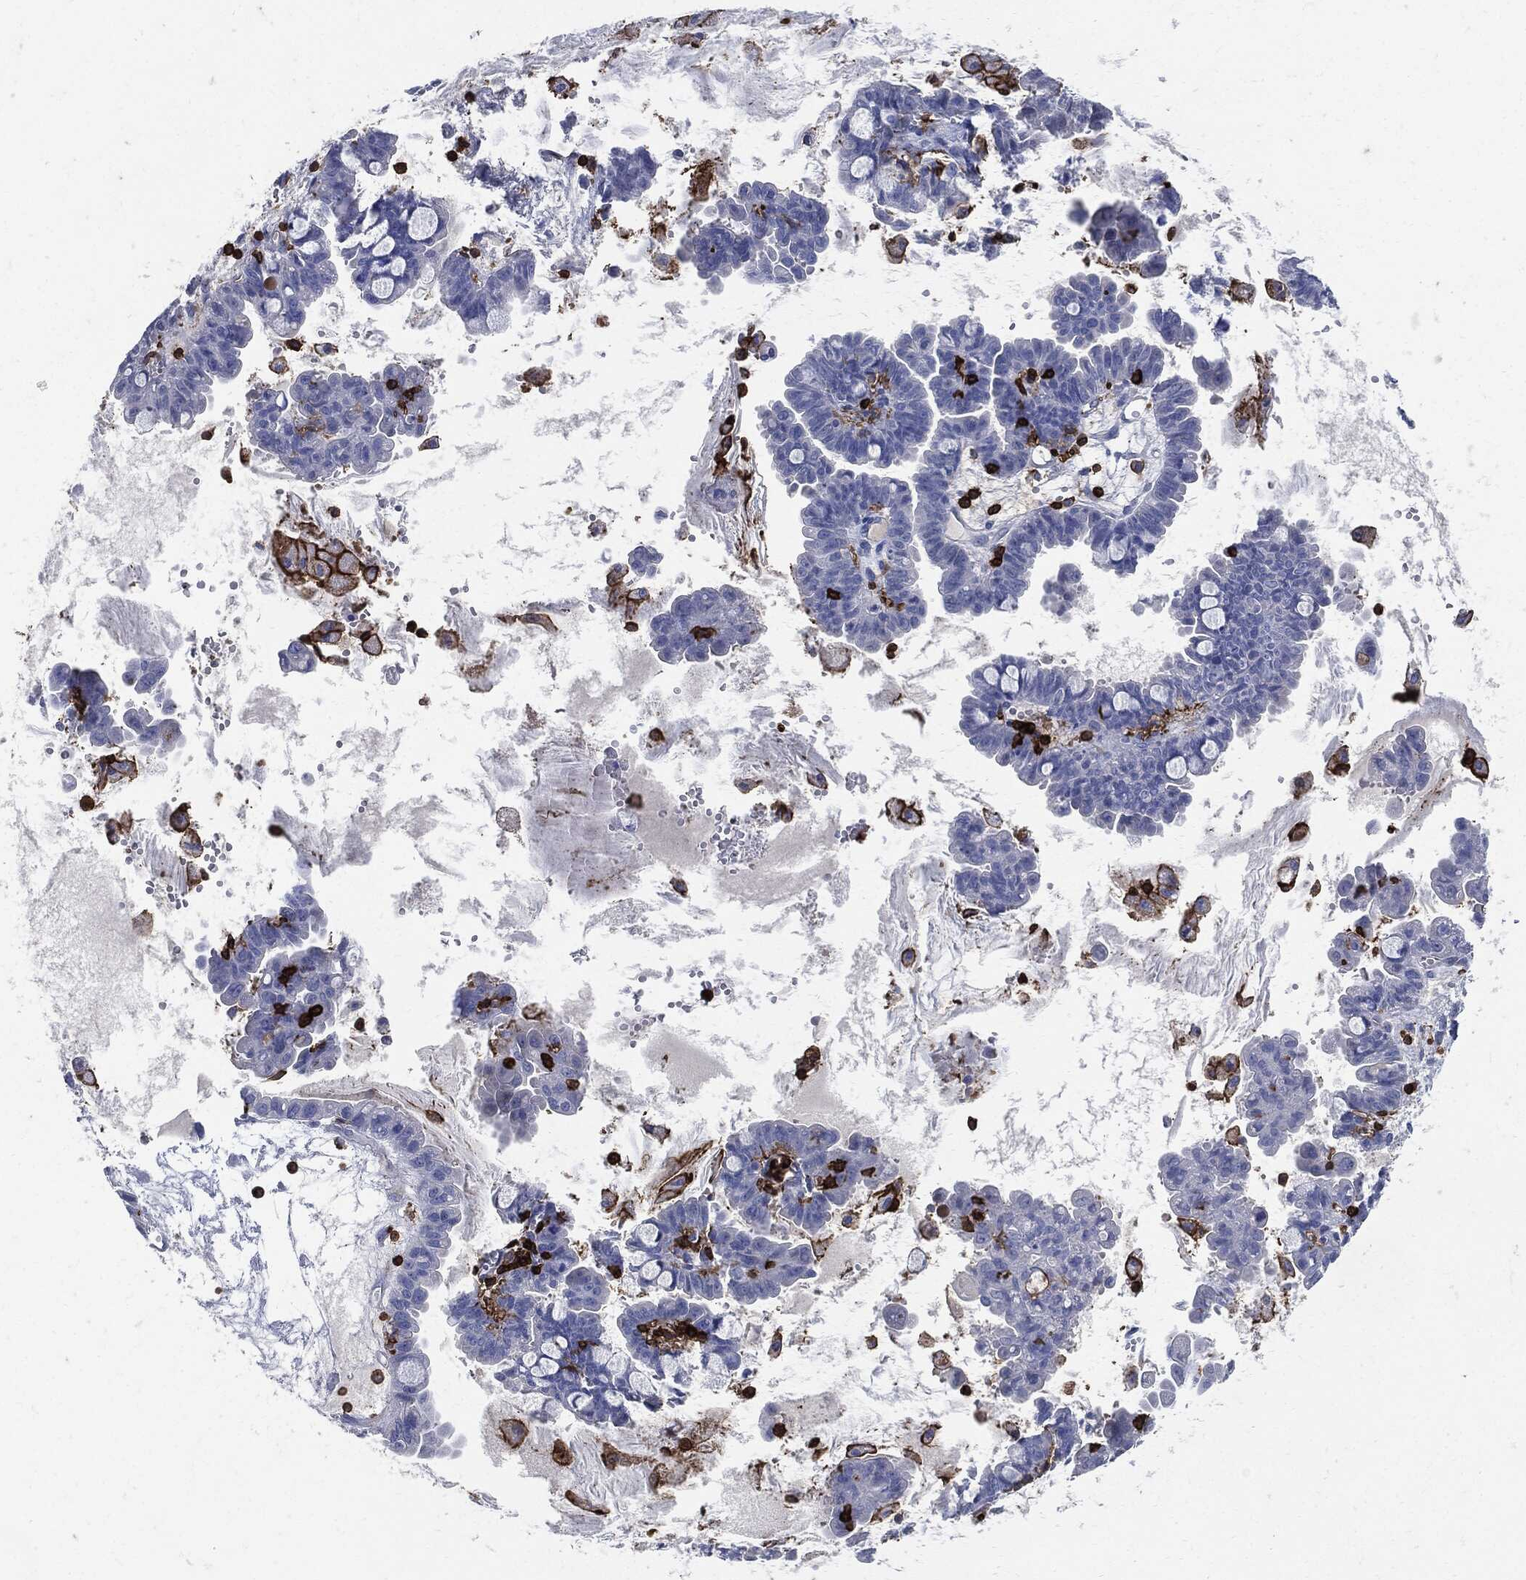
{"staining": {"intensity": "negative", "quantity": "none", "location": "none"}, "tissue": "ovarian cancer", "cell_type": "Tumor cells", "image_type": "cancer", "snomed": [{"axis": "morphology", "description": "Cystadenocarcinoma, mucinous, NOS"}, {"axis": "topography", "description": "Ovary"}], "caption": "A high-resolution micrograph shows immunohistochemistry staining of ovarian mucinous cystadenocarcinoma, which reveals no significant positivity in tumor cells.", "gene": "PTPRC", "patient": {"sex": "female", "age": 63}}